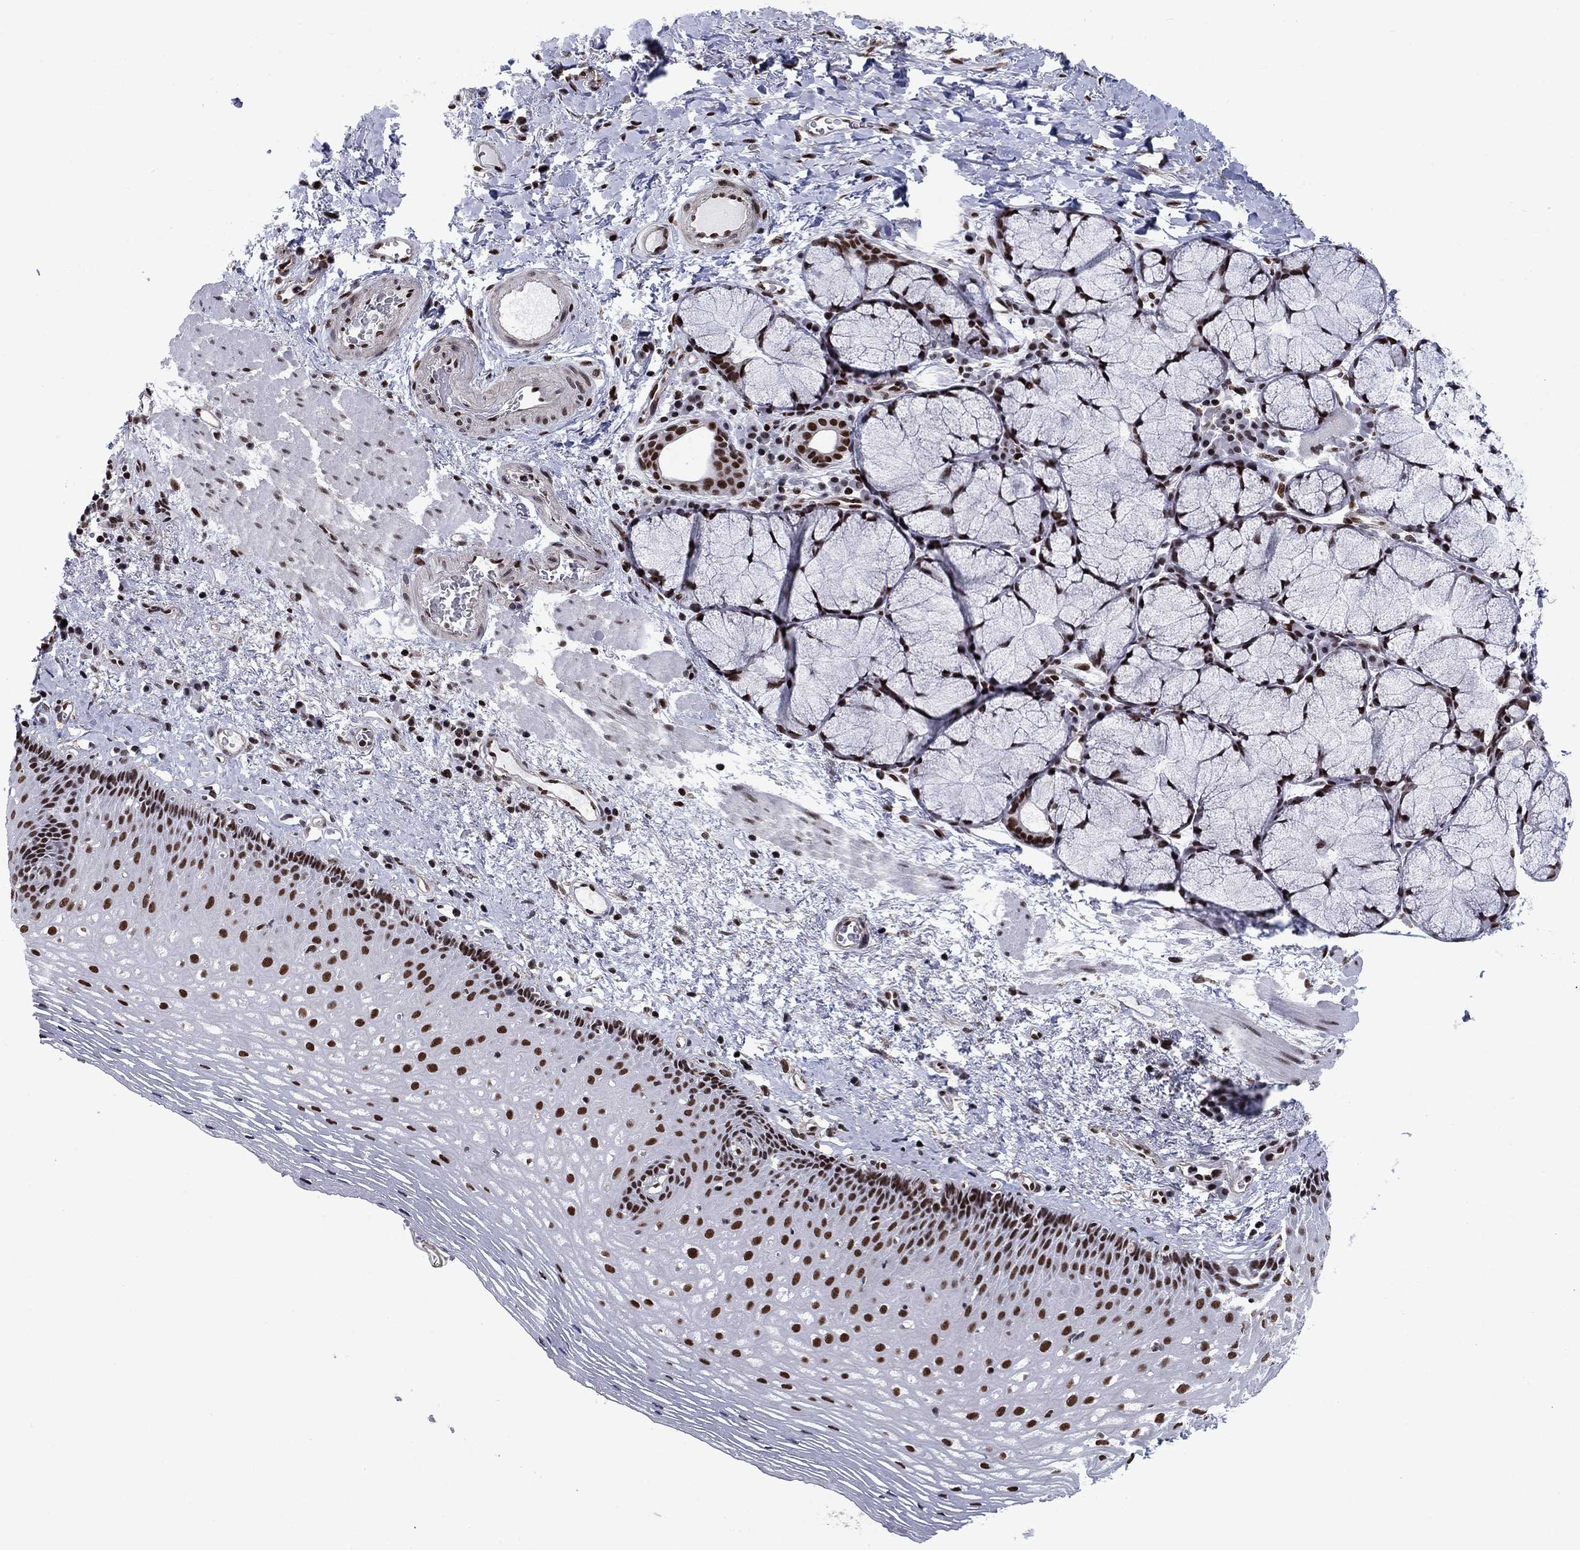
{"staining": {"intensity": "strong", "quantity": ">75%", "location": "nuclear"}, "tissue": "esophagus", "cell_type": "Squamous epithelial cells", "image_type": "normal", "snomed": [{"axis": "morphology", "description": "Normal tissue, NOS"}, {"axis": "topography", "description": "Esophagus"}], "caption": "Immunohistochemical staining of benign human esophagus shows high levels of strong nuclear positivity in approximately >75% of squamous epithelial cells.", "gene": "RPRD1B", "patient": {"sex": "male", "age": 76}}